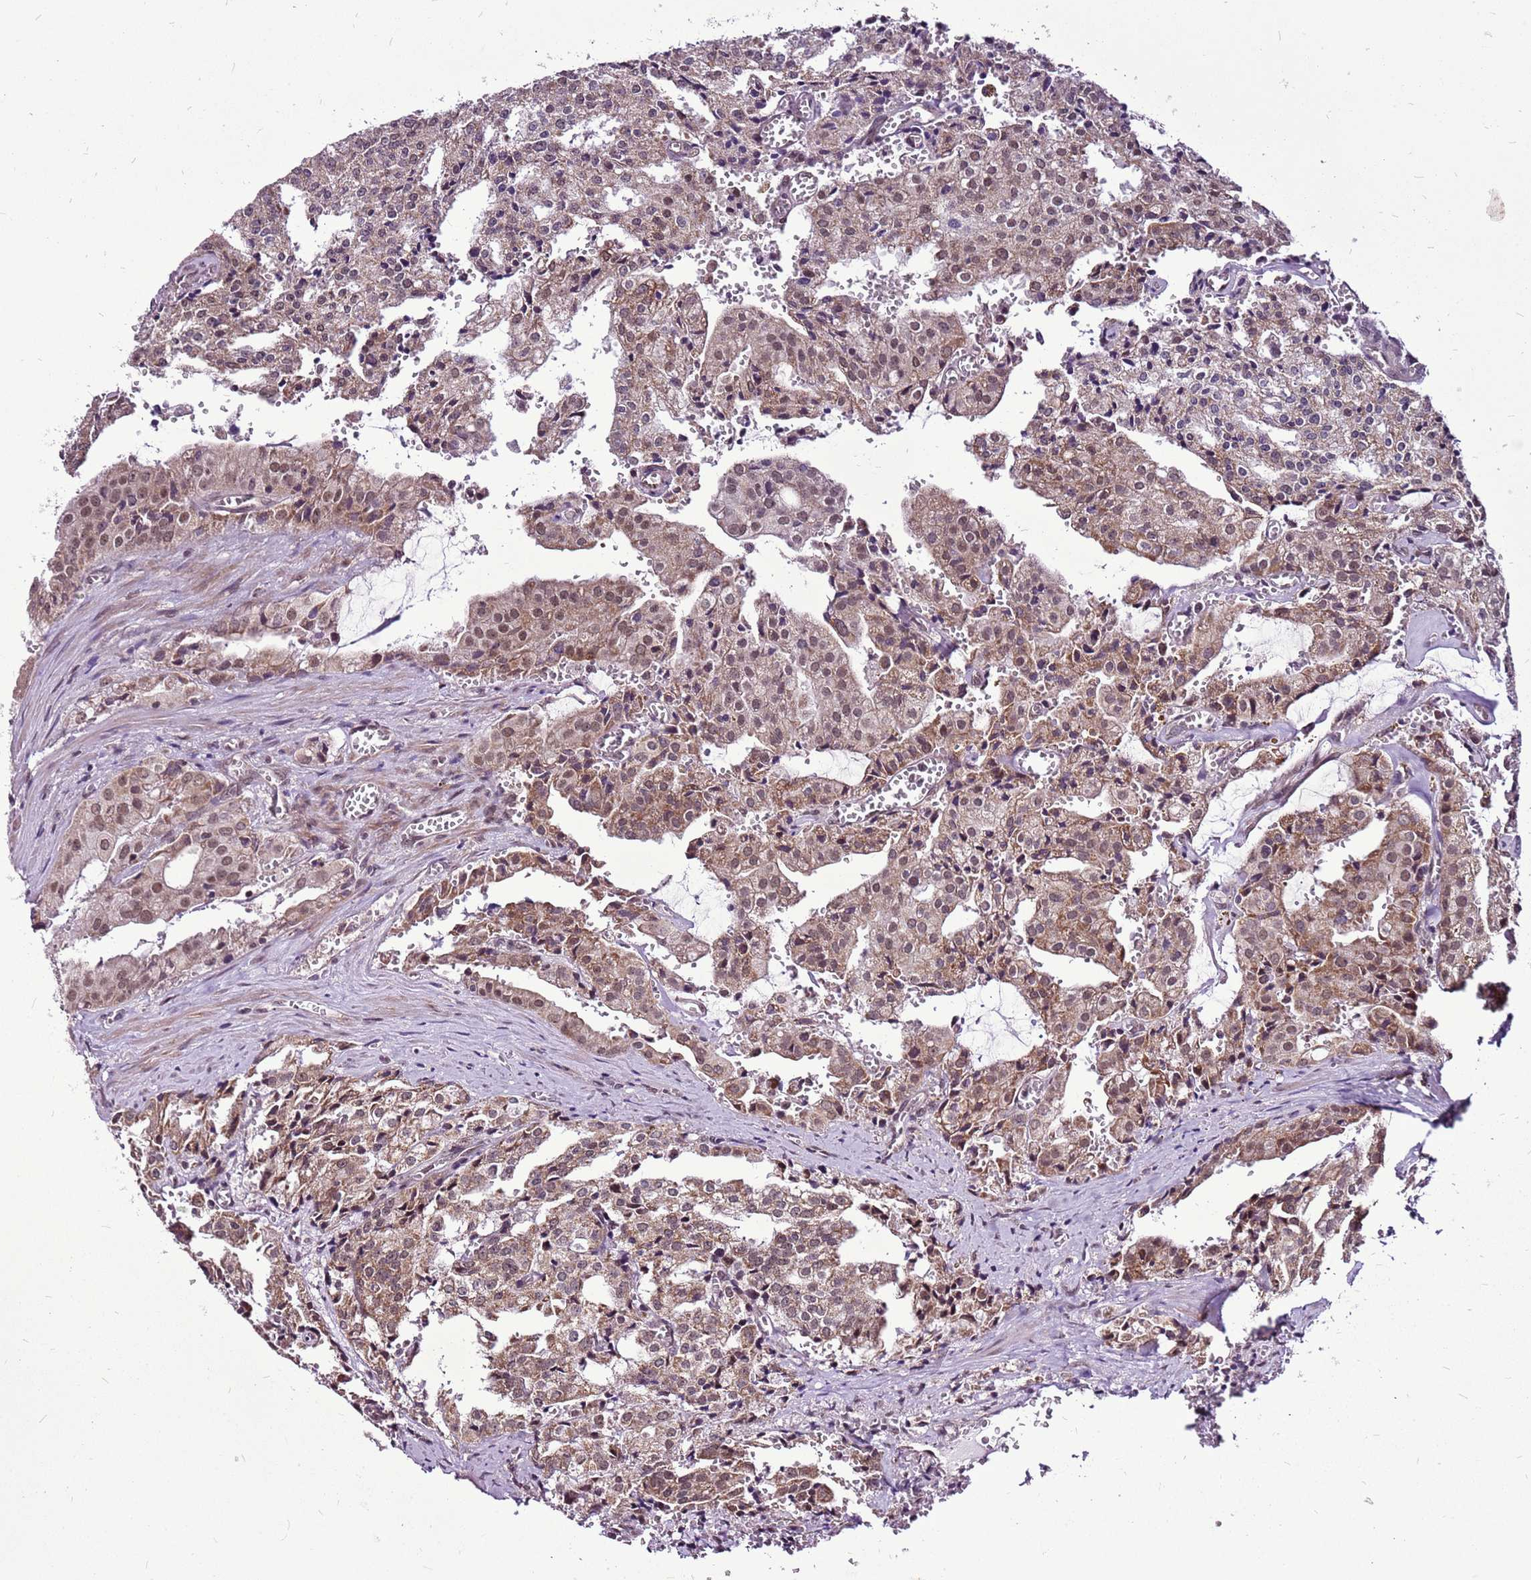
{"staining": {"intensity": "moderate", "quantity": ">75%", "location": "cytoplasmic/membranous,nuclear"}, "tissue": "prostate cancer", "cell_type": "Tumor cells", "image_type": "cancer", "snomed": [{"axis": "morphology", "description": "Adenocarcinoma, High grade"}, {"axis": "topography", "description": "Prostate"}], "caption": "A high-resolution photomicrograph shows immunohistochemistry (IHC) staining of prostate cancer (high-grade adenocarcinoma), which displays moderate cytoplasmic/membranous and nuclear staining in about >75% of tumor cells. (DAB (3,3'-diaminobenzidine) IHC with brightfield microscopy, high magnification).", "gene": "CCDC166", "patient": {"sex": "male", "age": 68}}